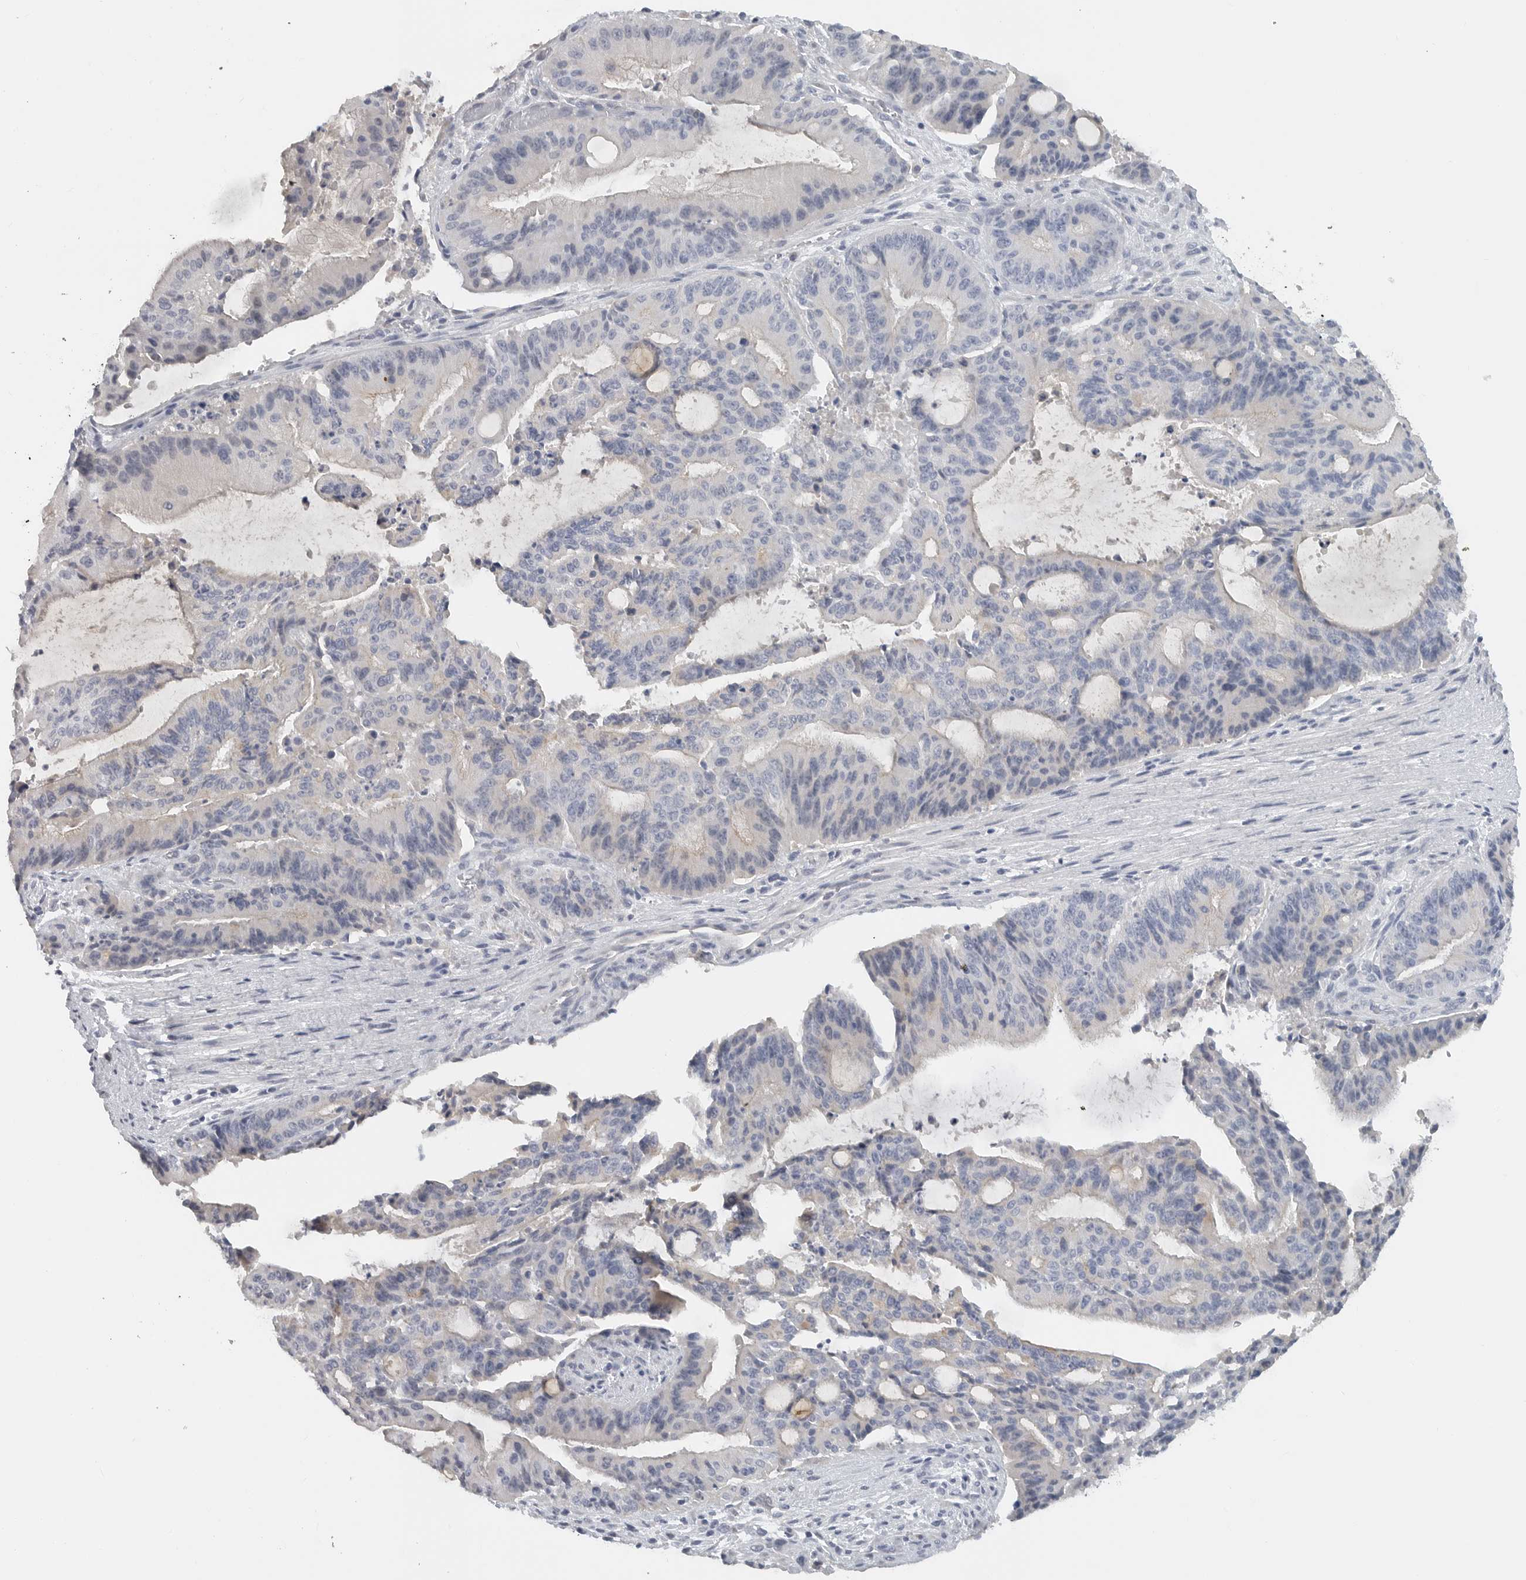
{"staining": {"intensity": "negative", "quantity": "none", "location": "none"}, "tissue": "liver cancer", "cell_type": "Tumor cells", "image_type": "cancer", "snomed": [{"axis": "morphology", "description": "Normal tissue, NOS"}, {"axis": "morphology", "description": "Cholangiocarcinoma"}, {"axis": "topography", "description": "Liver"}, {"axis": "topography", "description": "Peripheral nerve tissue"}], "caption": "This is a photomicrograph of immunohistochemistry staining of liver cancer, which shows no positivity in tumor cells. (DAB (3,3'-diaminobenzidine) immunohistochemistry visualized using brightfield microscopy, high magnification).", "gene": "PAM", "patient": {"sex": "female", "age": 73}}